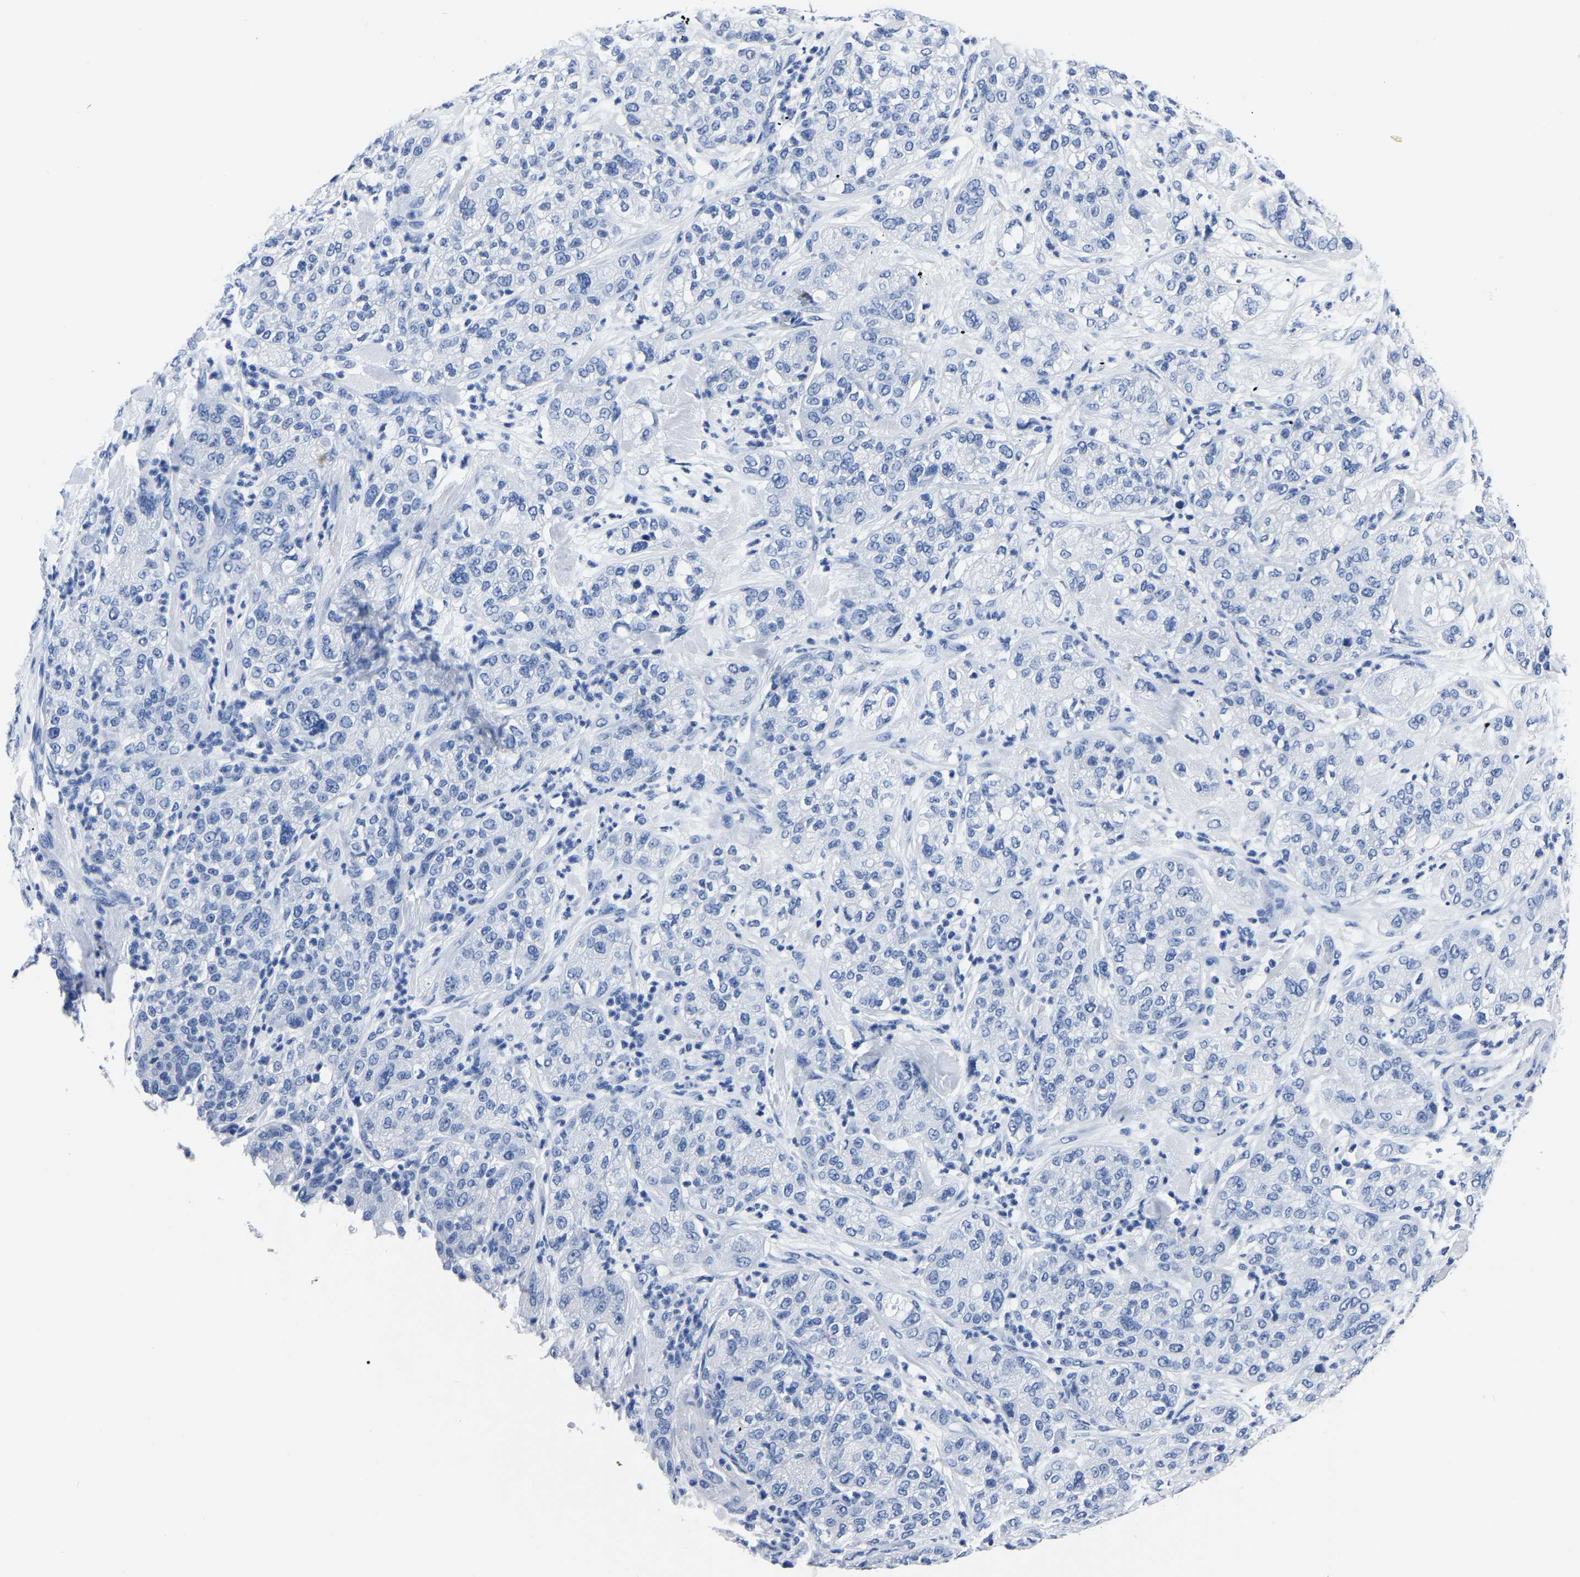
{"staining": {"intensity": "negative", "quantity": "none", "location": "none"}, "tissue": "pancreatic cancer", "cell_type": "Tumor cells", "image_type": "cancer", "snomed": [{"axis": "morphology", "description": "Adenocarcinoma, NOS"}, {"axis": "topography", "description": "Pancreas"}], "caption": "Human adenocarcinoma (pancreatic) stained for a protein using immunohistochemistry (IHC) exhibits no expression in tumor cells.", "gene": "IMPG2", "patient": {"sex": "female", "age": 78}}